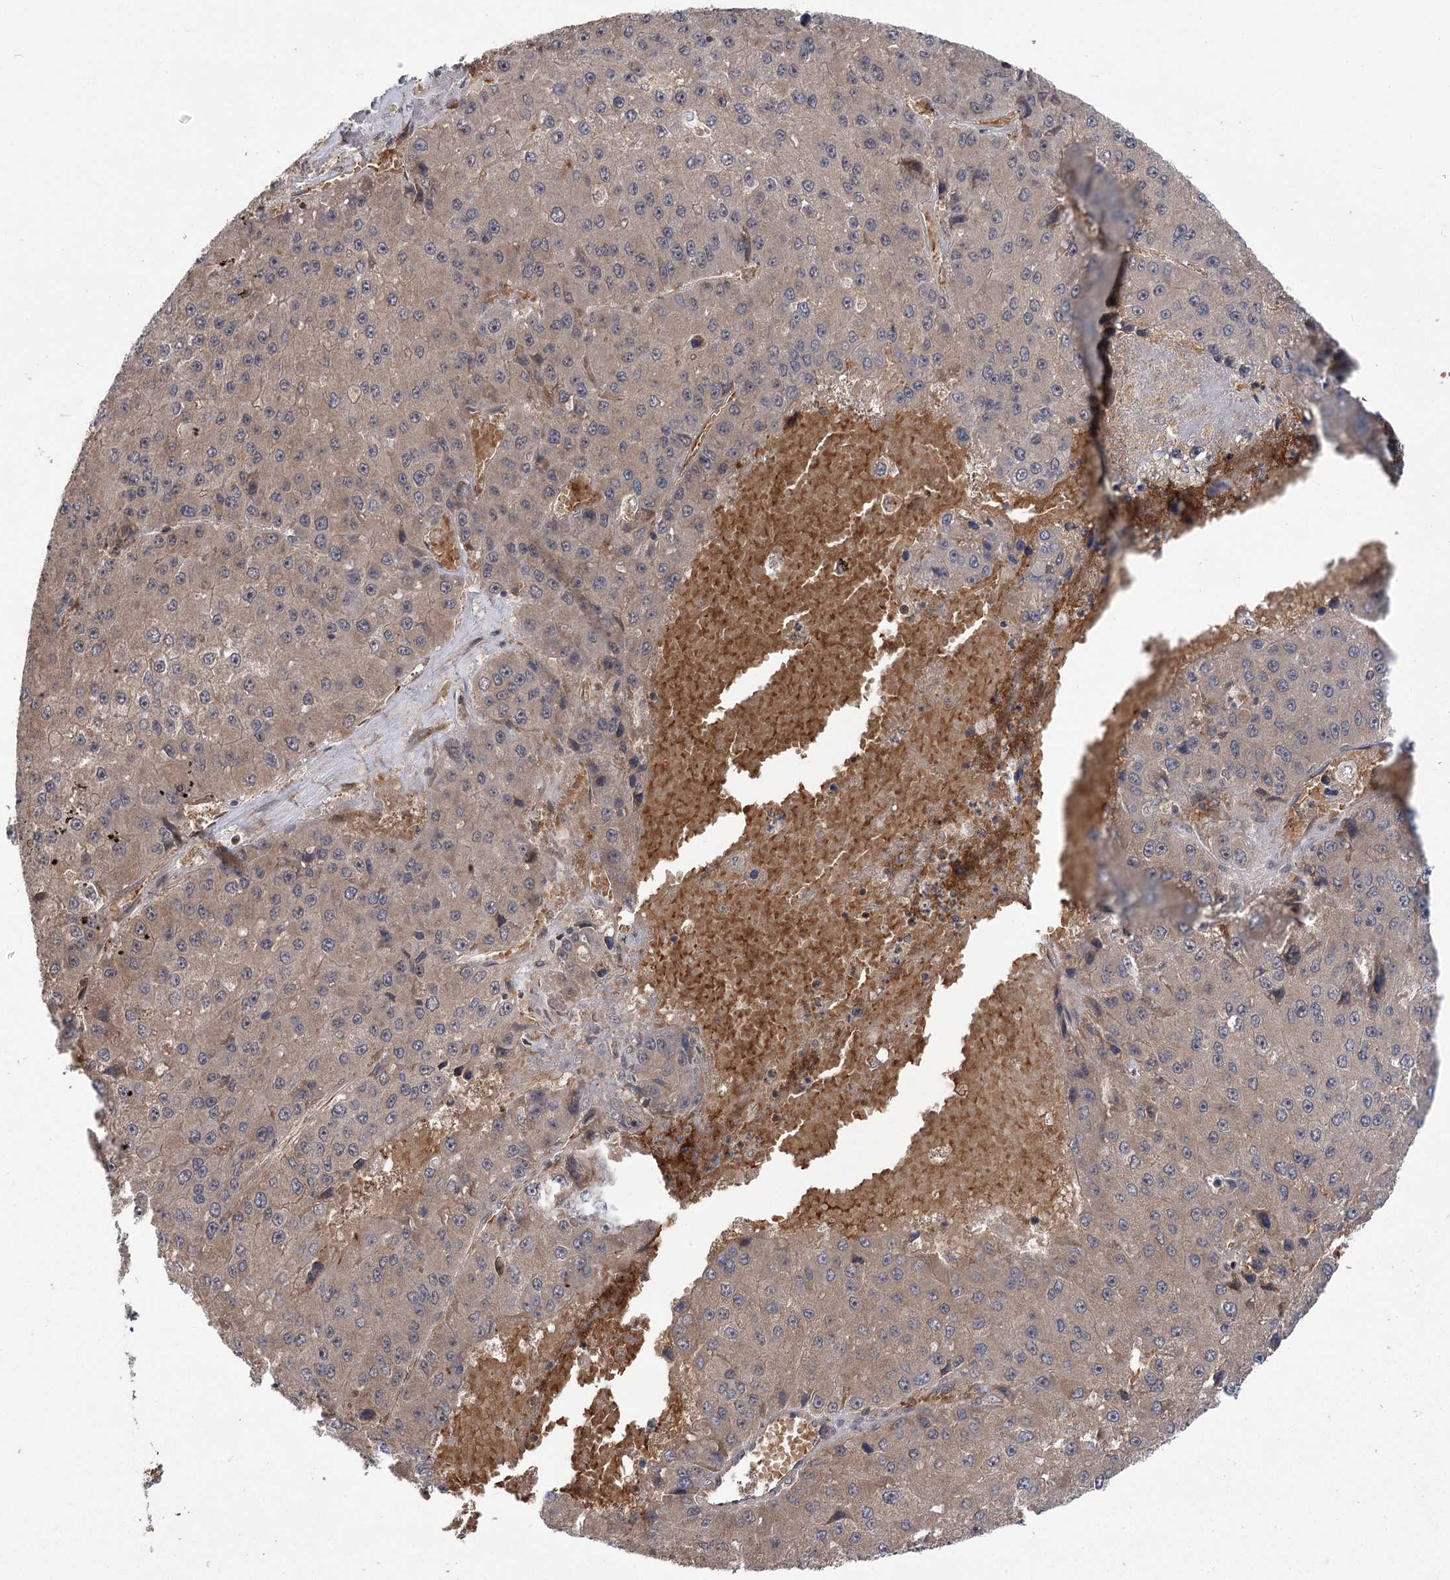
{"staining": {"intensity": "moderate", "quantity": "<25%", "location": "cytoplasmic/membranous"}, "tissue": "liver cancer", "cell_type": "Tumor cells", "image_type": "cancer", "snomed": [{"axis": "morphology", "description": "Carcinoma, Hepatocellular, NOS"}, {"axis": "topography", "description": "Liver"}], "caption": "Immunohistochemistry (IHC) micrograph of liver cancer (hepatocellular carcinoma) stained for a protein (brown), which displays low levels of moderate cytoplasmic/membranous staining in approximately <25% of tumor cells.", "gene": "CARD19", "patient": {"sex": "female", "age": 73}}